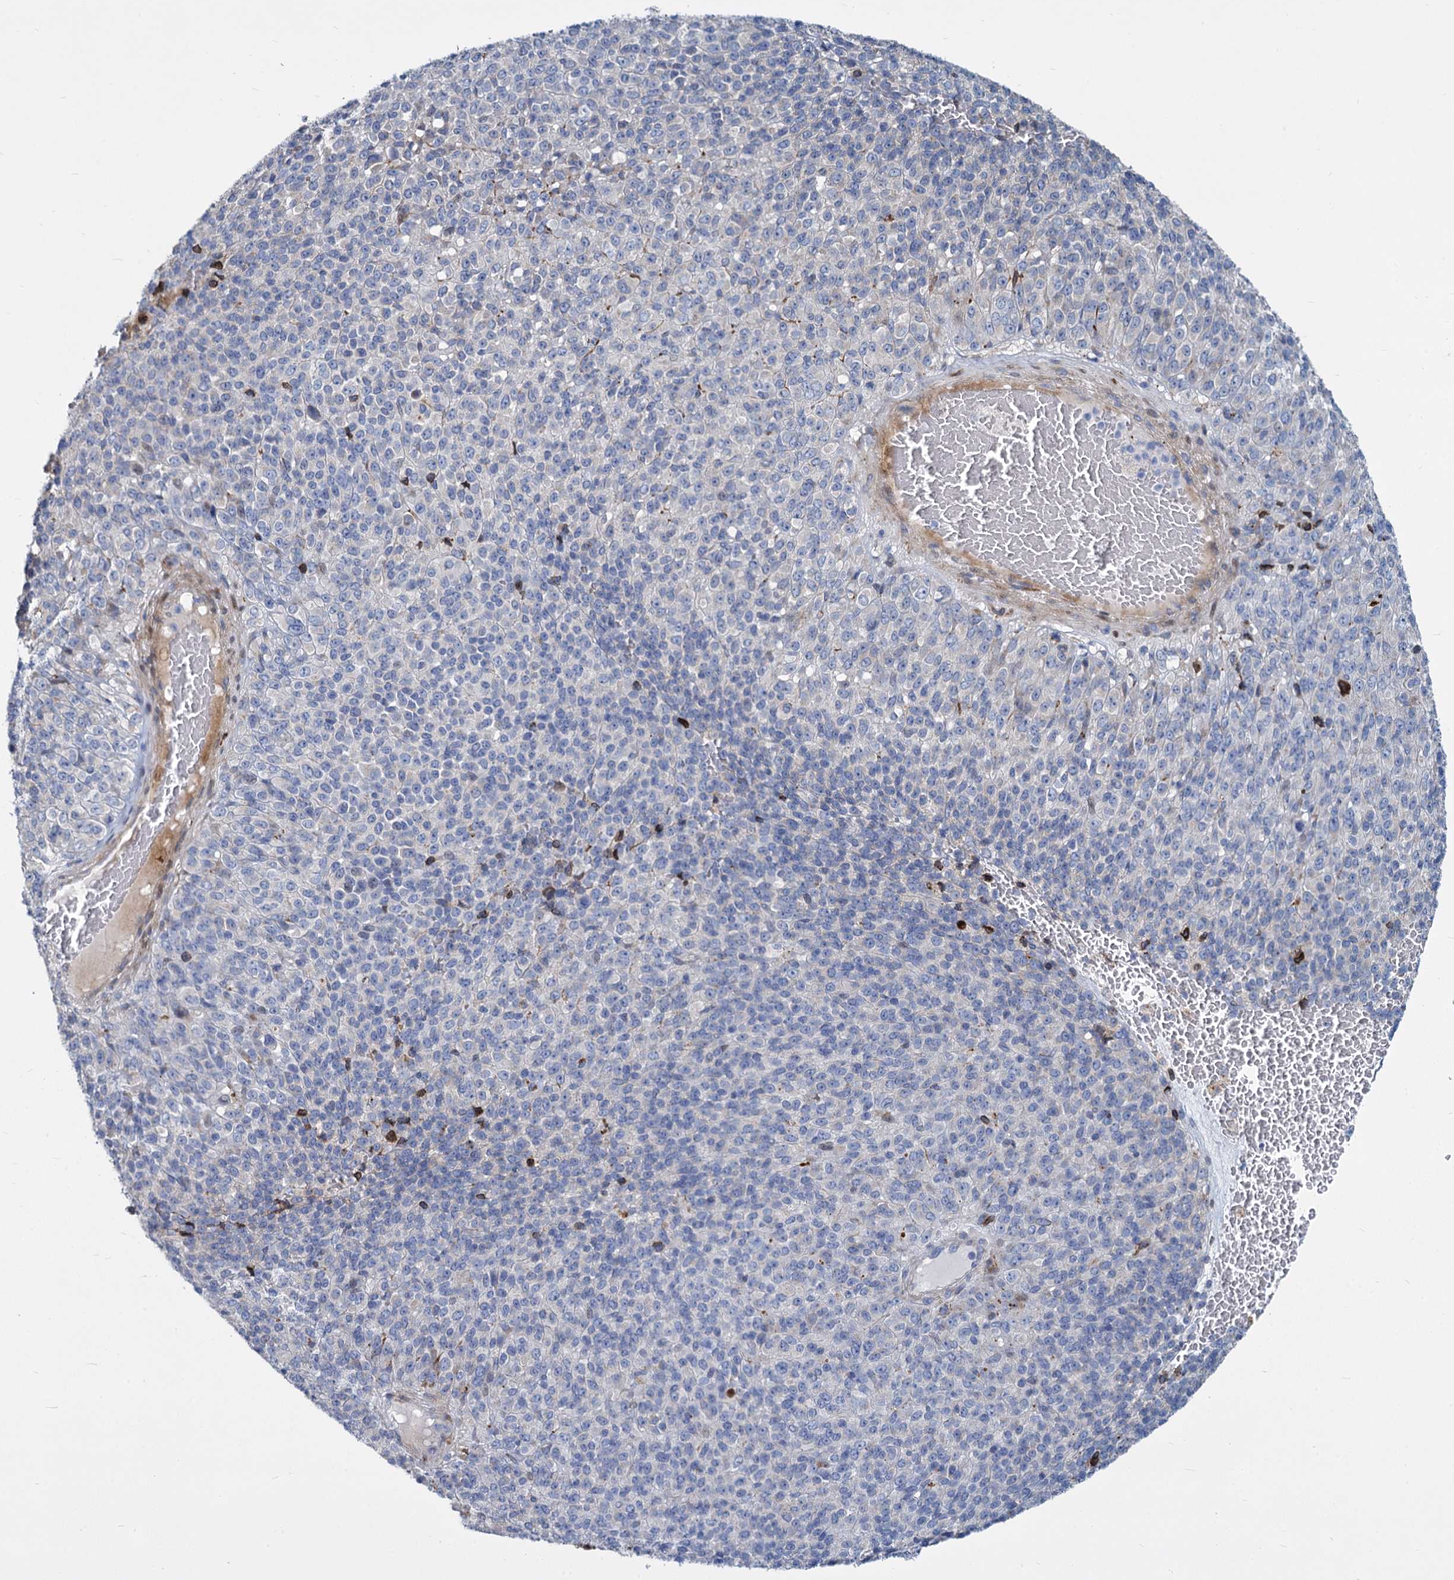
{"staining": {"intensity": "weak", "quantity": "25%-75%", "location": "cytoplasmic/membranous"}, "tissue": "melanoma", "cell_type": "Tumor cells", "image_type": "cancer", "snomed": [{"axis": "morphology", "description": "Malignant melanoma, Metastatic site"}, {"axis": "topography", "description": "Brain"}], "caption": "Melanoma stained with a protein marker displays weak staining in tumor cells.", "gene": "TRIM77", "patient": {"sex": "female", "age": 56}}